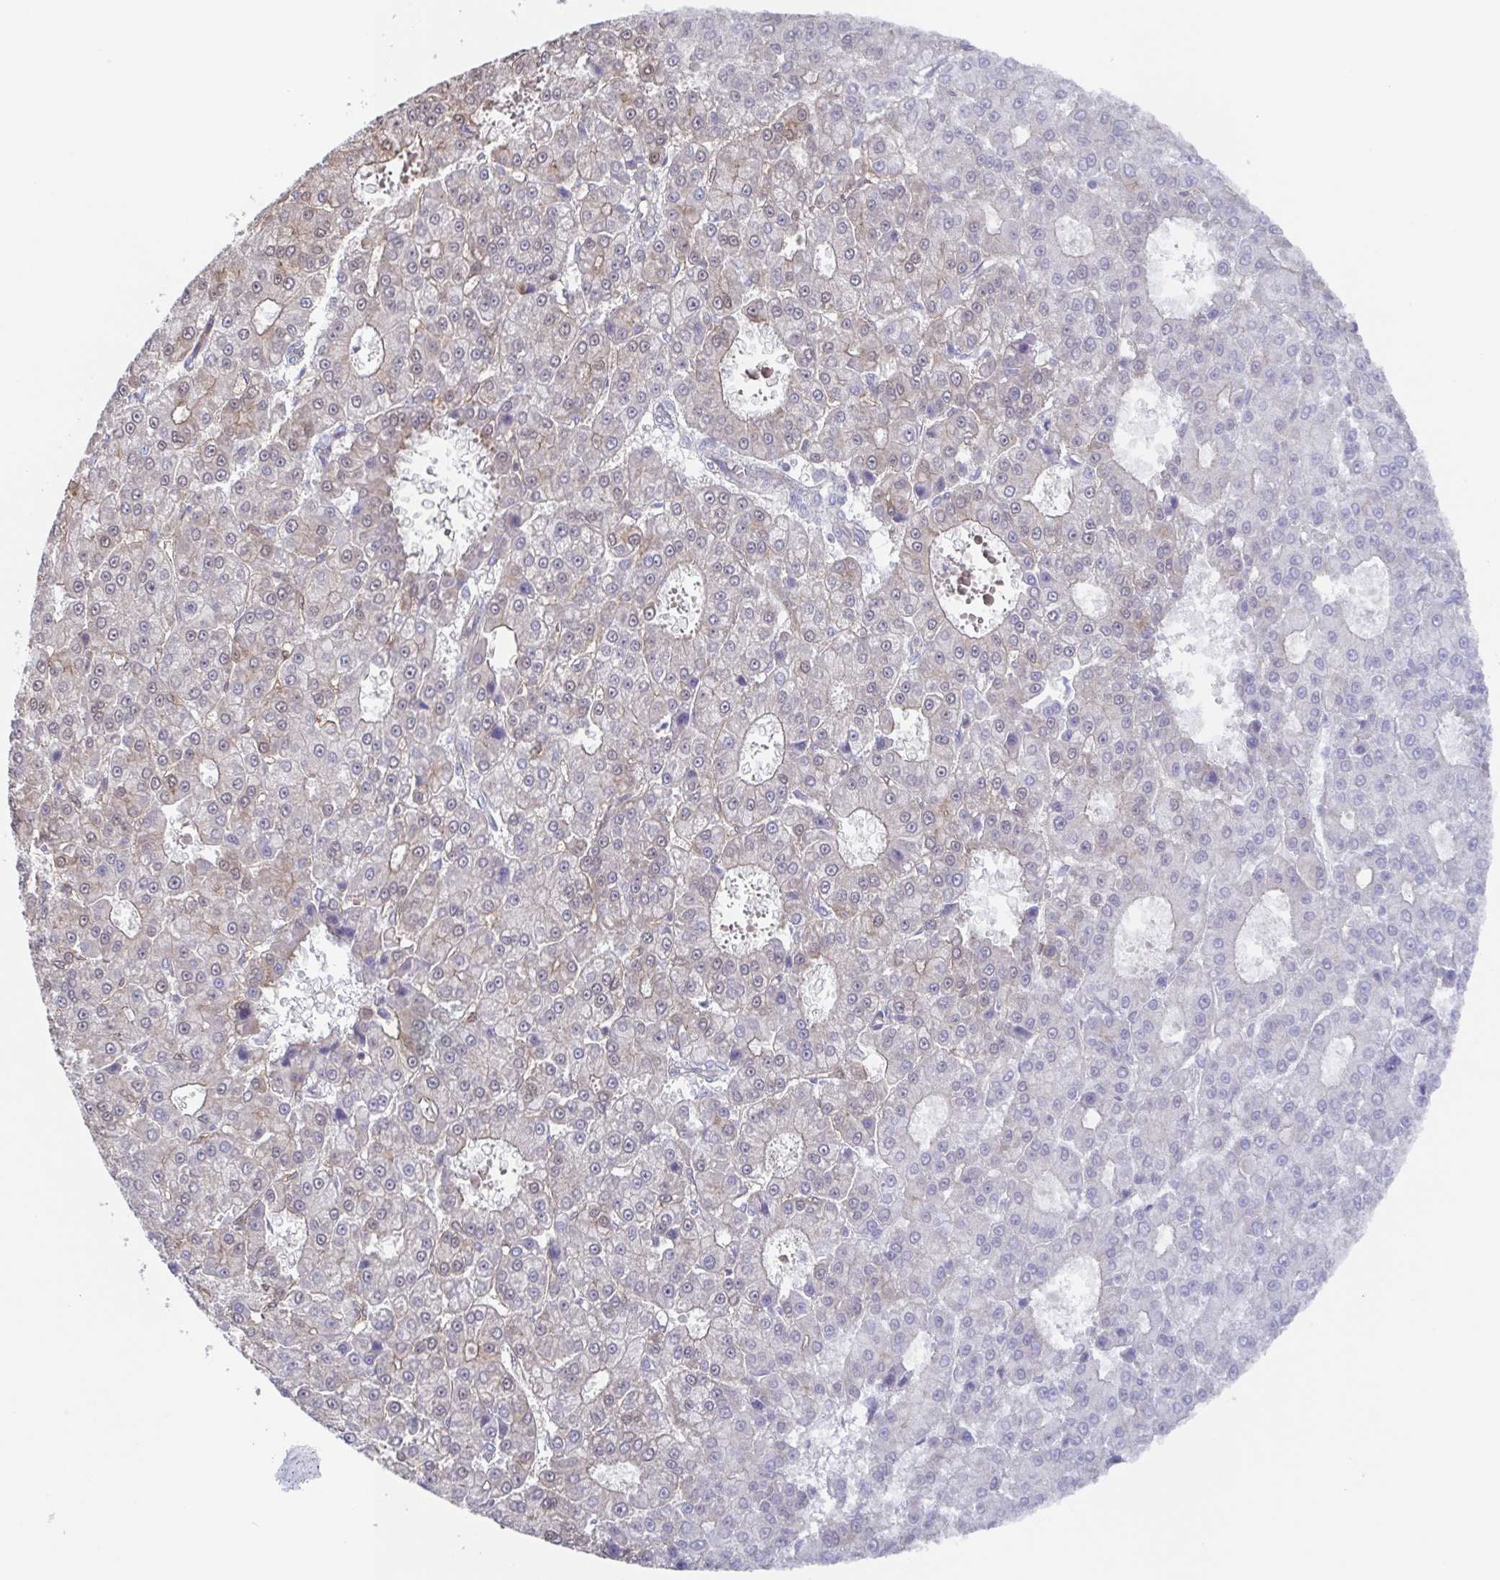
{"staining": {"intensity": "weak", "quantity": "<25%", "location": "cytoplasmic/membranous"}, "tissue": "liver cancer", "cell_type": "Tumor cells", "image_type": "cancer", "snomed": [{"axis": "morphology", "description": "Carcinoma, Hepatocellular, NOS"}, {"axis": "topography", "description": "Liver"}], "caption": "DAB (3,3'-diaminobenzidine) immunohistochemical staining of human hepatocellular carcinoma (liver) demonstrates no significant positivity in tumor cells.", "gene": "AGFG2", "patient": {"sex": "male", "age": 70}}